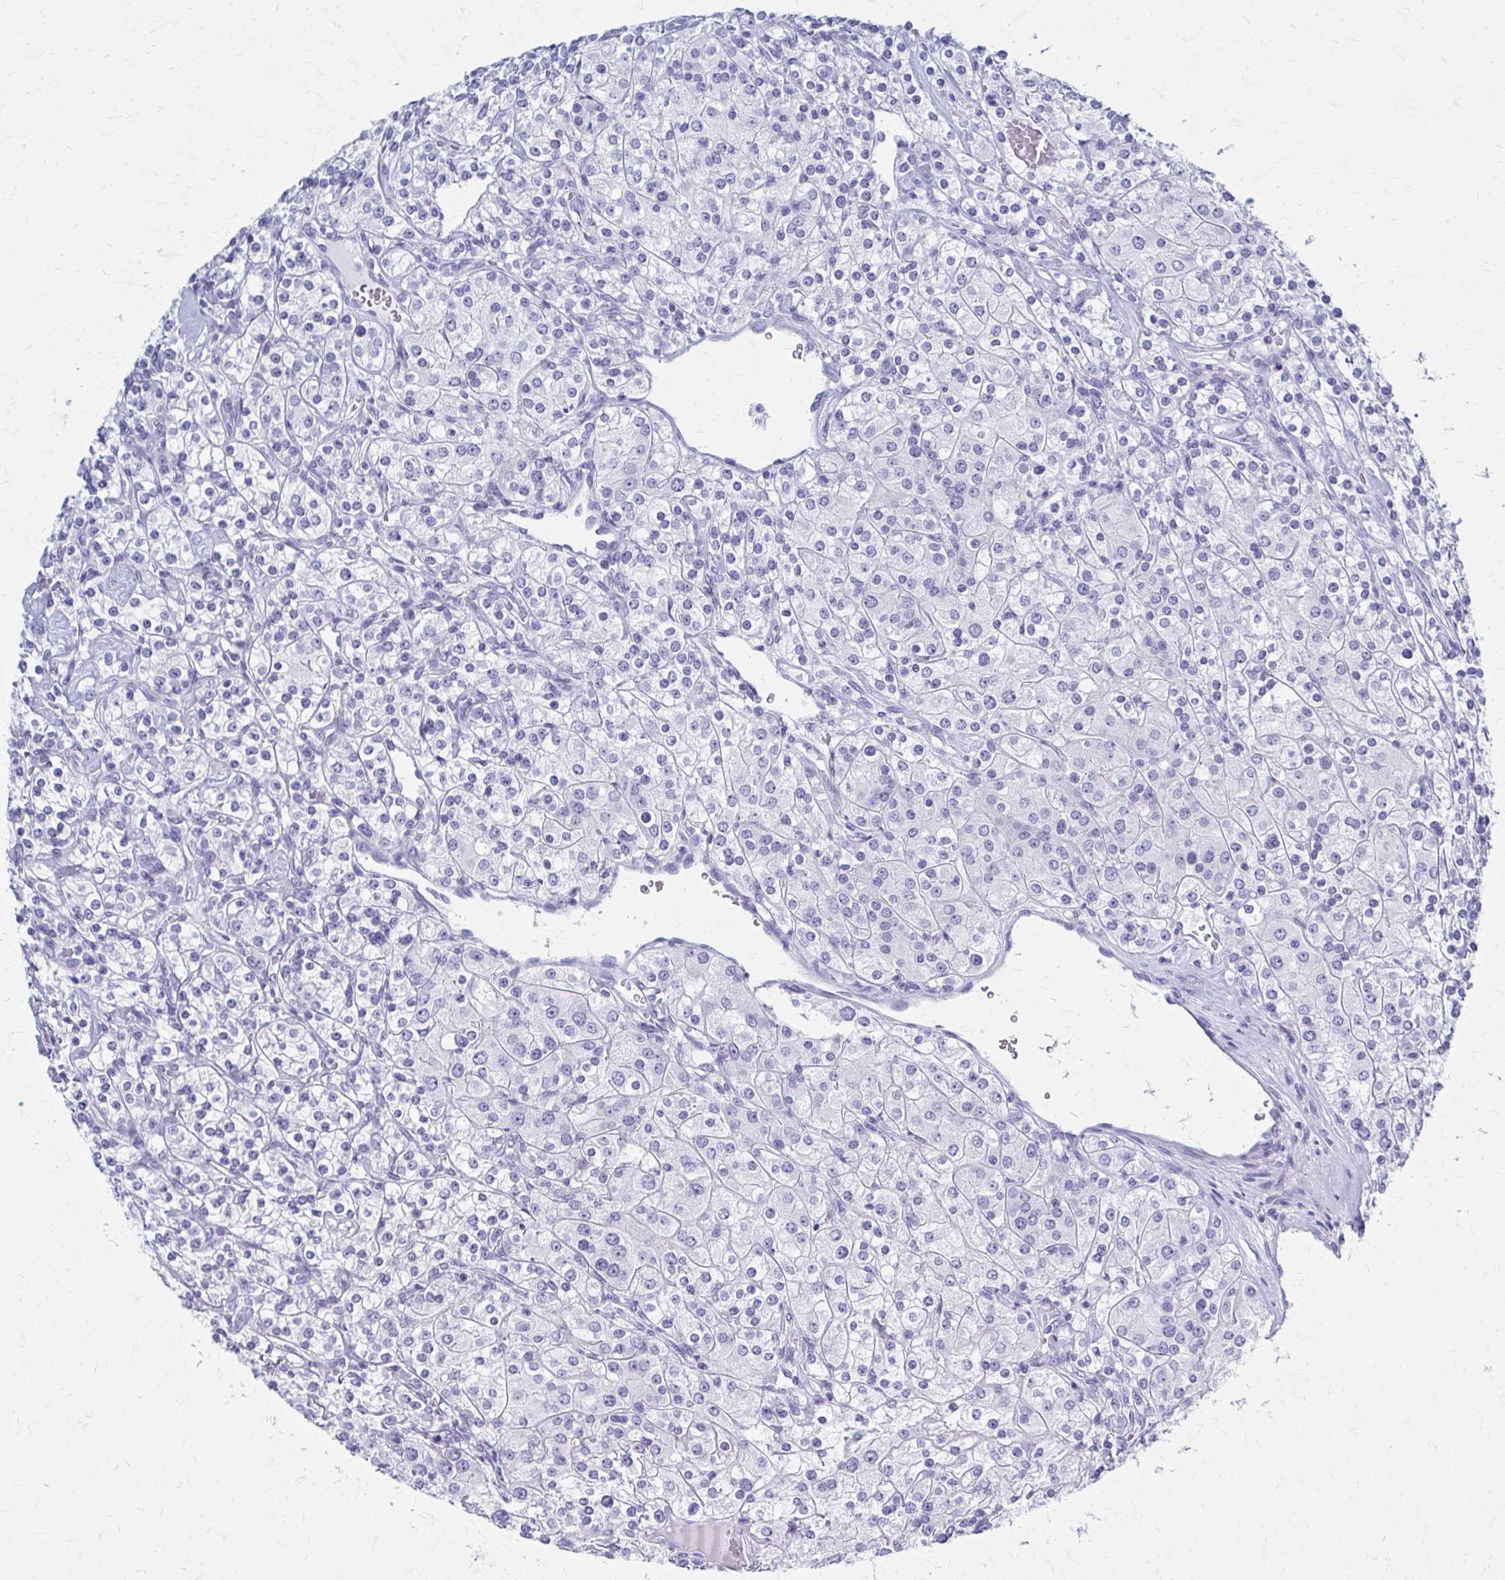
{"staining": {"intensity": "negative", "quantity": "none", "location": "none"}, "tissue": "renal cancer", "cell_type": "Tumor cells", "image_type": "cancer", "snomed": [{"axis": "morphology", "description": "Adenocarcinoma, NOS"}, {"axis": "topography", "description": "Kidney"}], "caption": "Adenocarcinoma (renal) was stained to show a protein in brown. There is no significant staining in tumor cells. (DAB immunohistochemistry (IHC), high magnification).", "gene": "CELF5", "patient": {"sex": "male", "age": 77}}